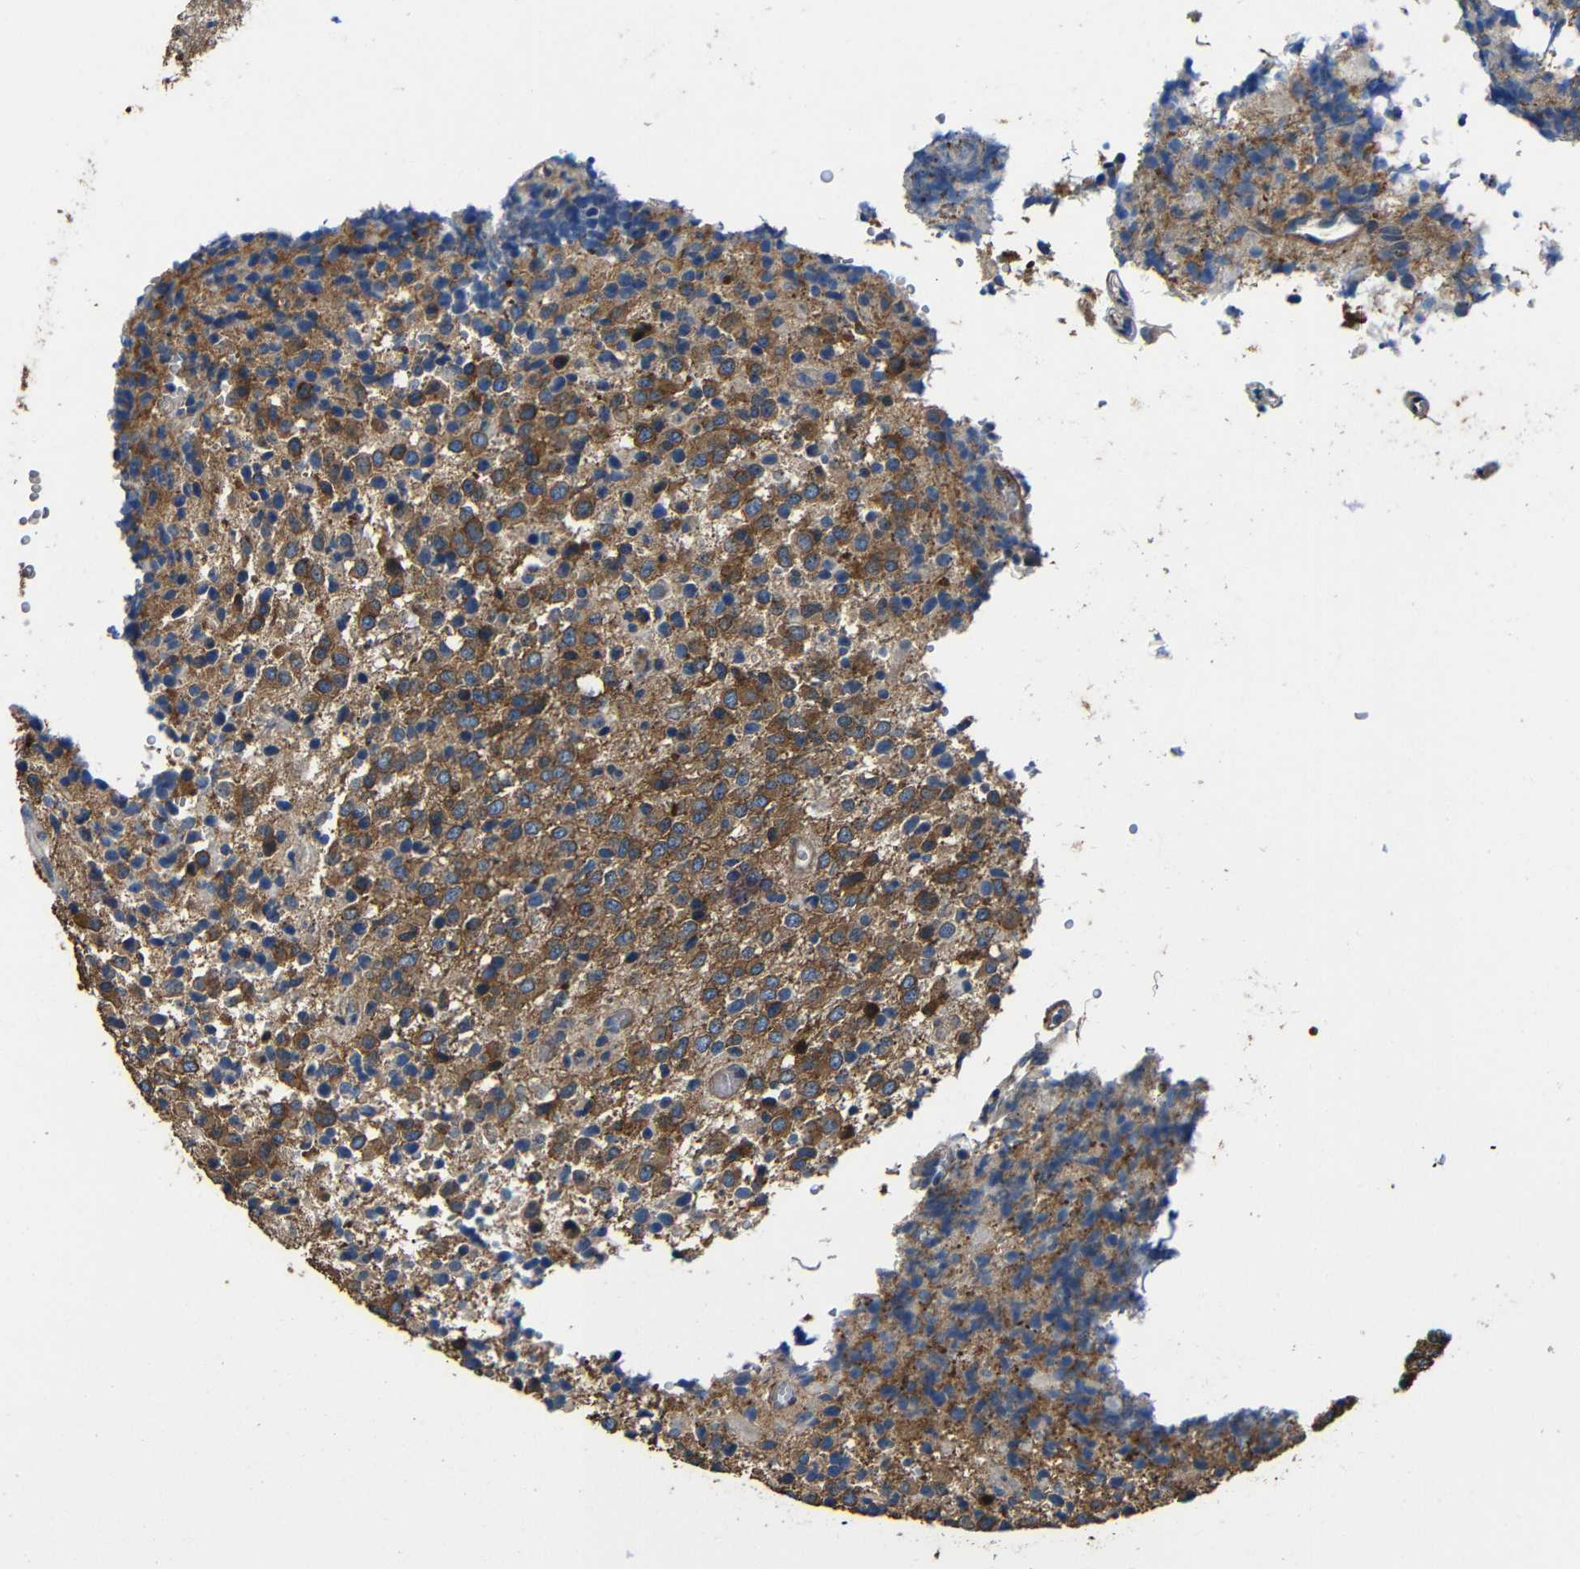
{"staining": {"intensity": "strong", "quantity": ">75%", "location": "cytoplasmic/membranous"}, "tissue": "glioma", "cell_type": "Tumor cells", "image_type": "cancer", "snomed": [{"axis": "morphology", "description": "Glioma, malignant, High grade"}, {"axis": "topography", "description": "pancreas cauda"}], "caption": "Protein analysis of malignant glioma (high-grade) tissue displays strong cytoplasmic/membranous expression in approximately >75% of tumor cells. The protein is shown in brown color, while the nuclei are stained blue.", "gene": "GDI1", "patient": {"sex": "male", "age": 60}}